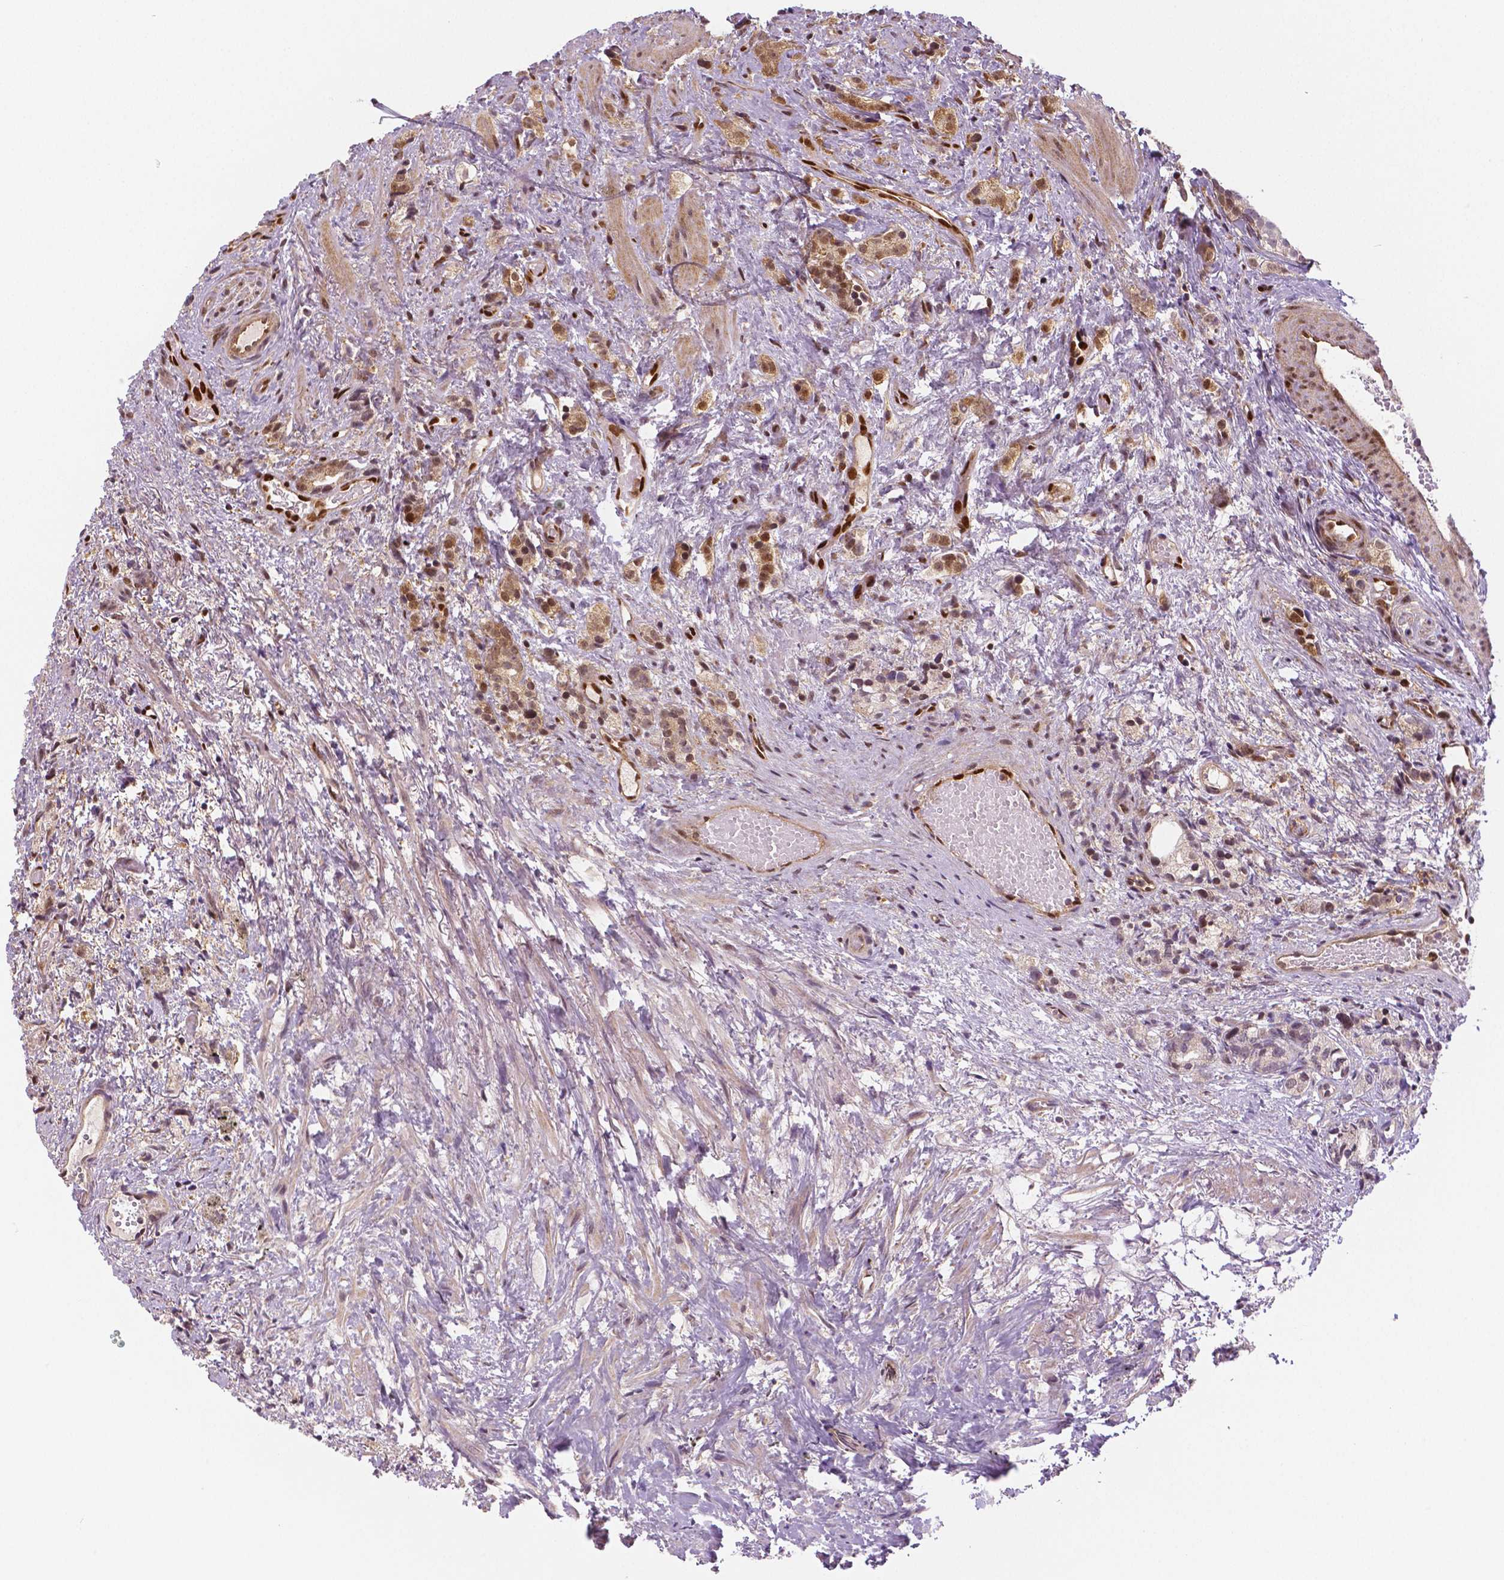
{"staining": {"intensity": "moderate", "quantity": "25%-75%", "location": "cytoplasmic/membranous,nuclear"}, "tissue": "prostate cancer", "cell_type": "Tumor cells", "image_type": "cancer", "snomed": [{"axis": "morphology", "description": "Adenocarcinoma, High grade"}, {"axis": "topography", "description": "Prostate"}], "caption": "Immunohistochemistry (IHC) image of neoplastic tissue: prostate cancer stained using immunohistochemistry demonstrates medium levels of moderate protein expression localized specifically in the cytoplasmic/membranous and nuclear of tumor cells, appearing as a cytoplasmic/membranous and nuclear brown color.", "gene": "STAT3", "patient": {"sex": "male", "age": 53}}